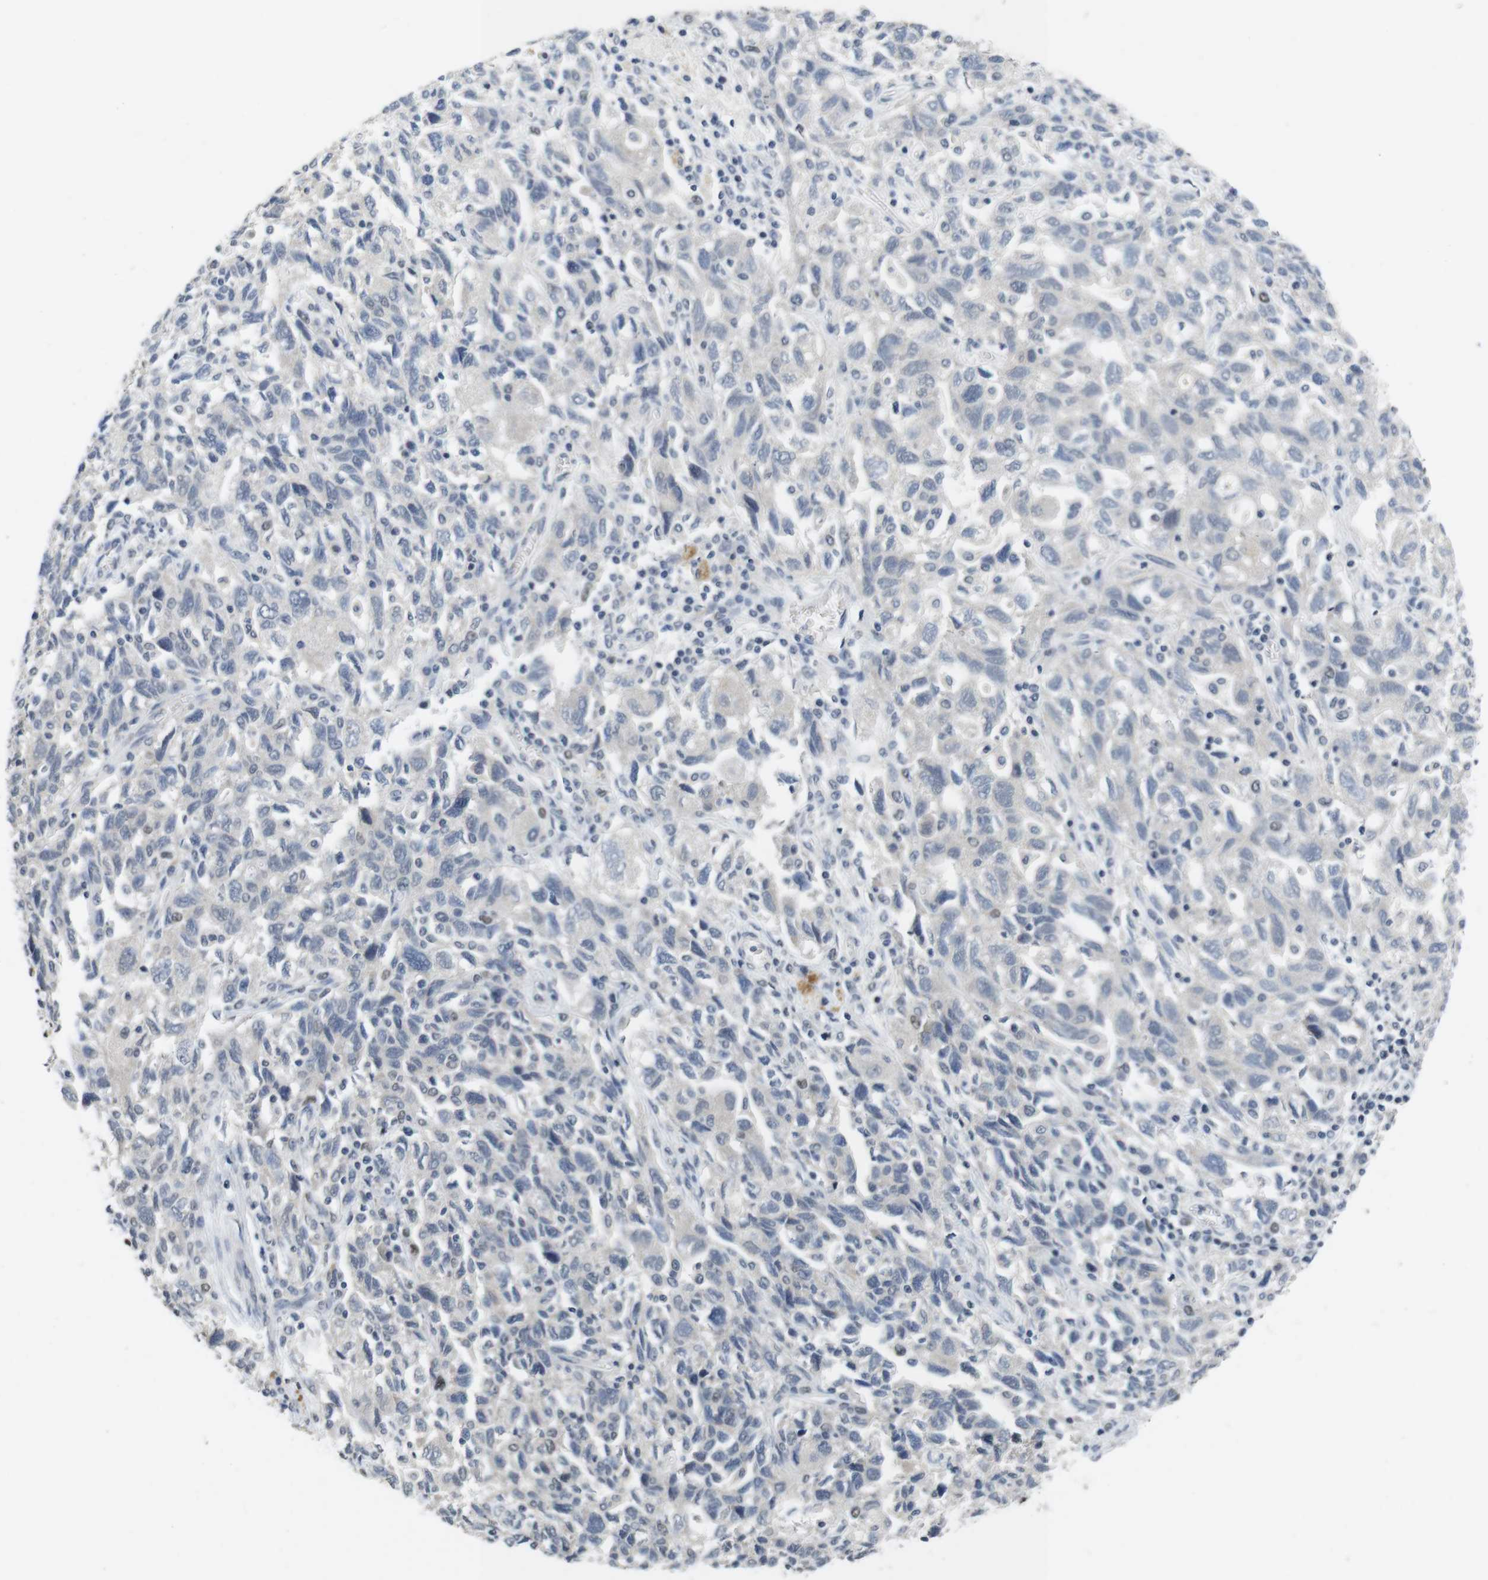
{"staining": {"intensity": "negative", "quantity": "none", "location": "none"}, "tissue": "ovarian cancer", "cell_type": "Tumor cells", "image_type": "cancer", "snomed": [{"axis": "morphology", "description": "Carcinoma, NOS"}, {"axis": "morphology", "description": "Cystadenocarcinoma, serous, NOS"}, {"axis": "topography", "description": "Ovary"}], "caption": "An IHC photomicrograph of ovarian cancer is shown. There is no staining in tumor cells of ovarian cancer. (DAB (3,3'-diaminobenzidine) immunohistochemistry visualized using brightfield microscopy, high magnification).", "gene": "SKP2", "patient": {"sex": "female", "age": 69}}